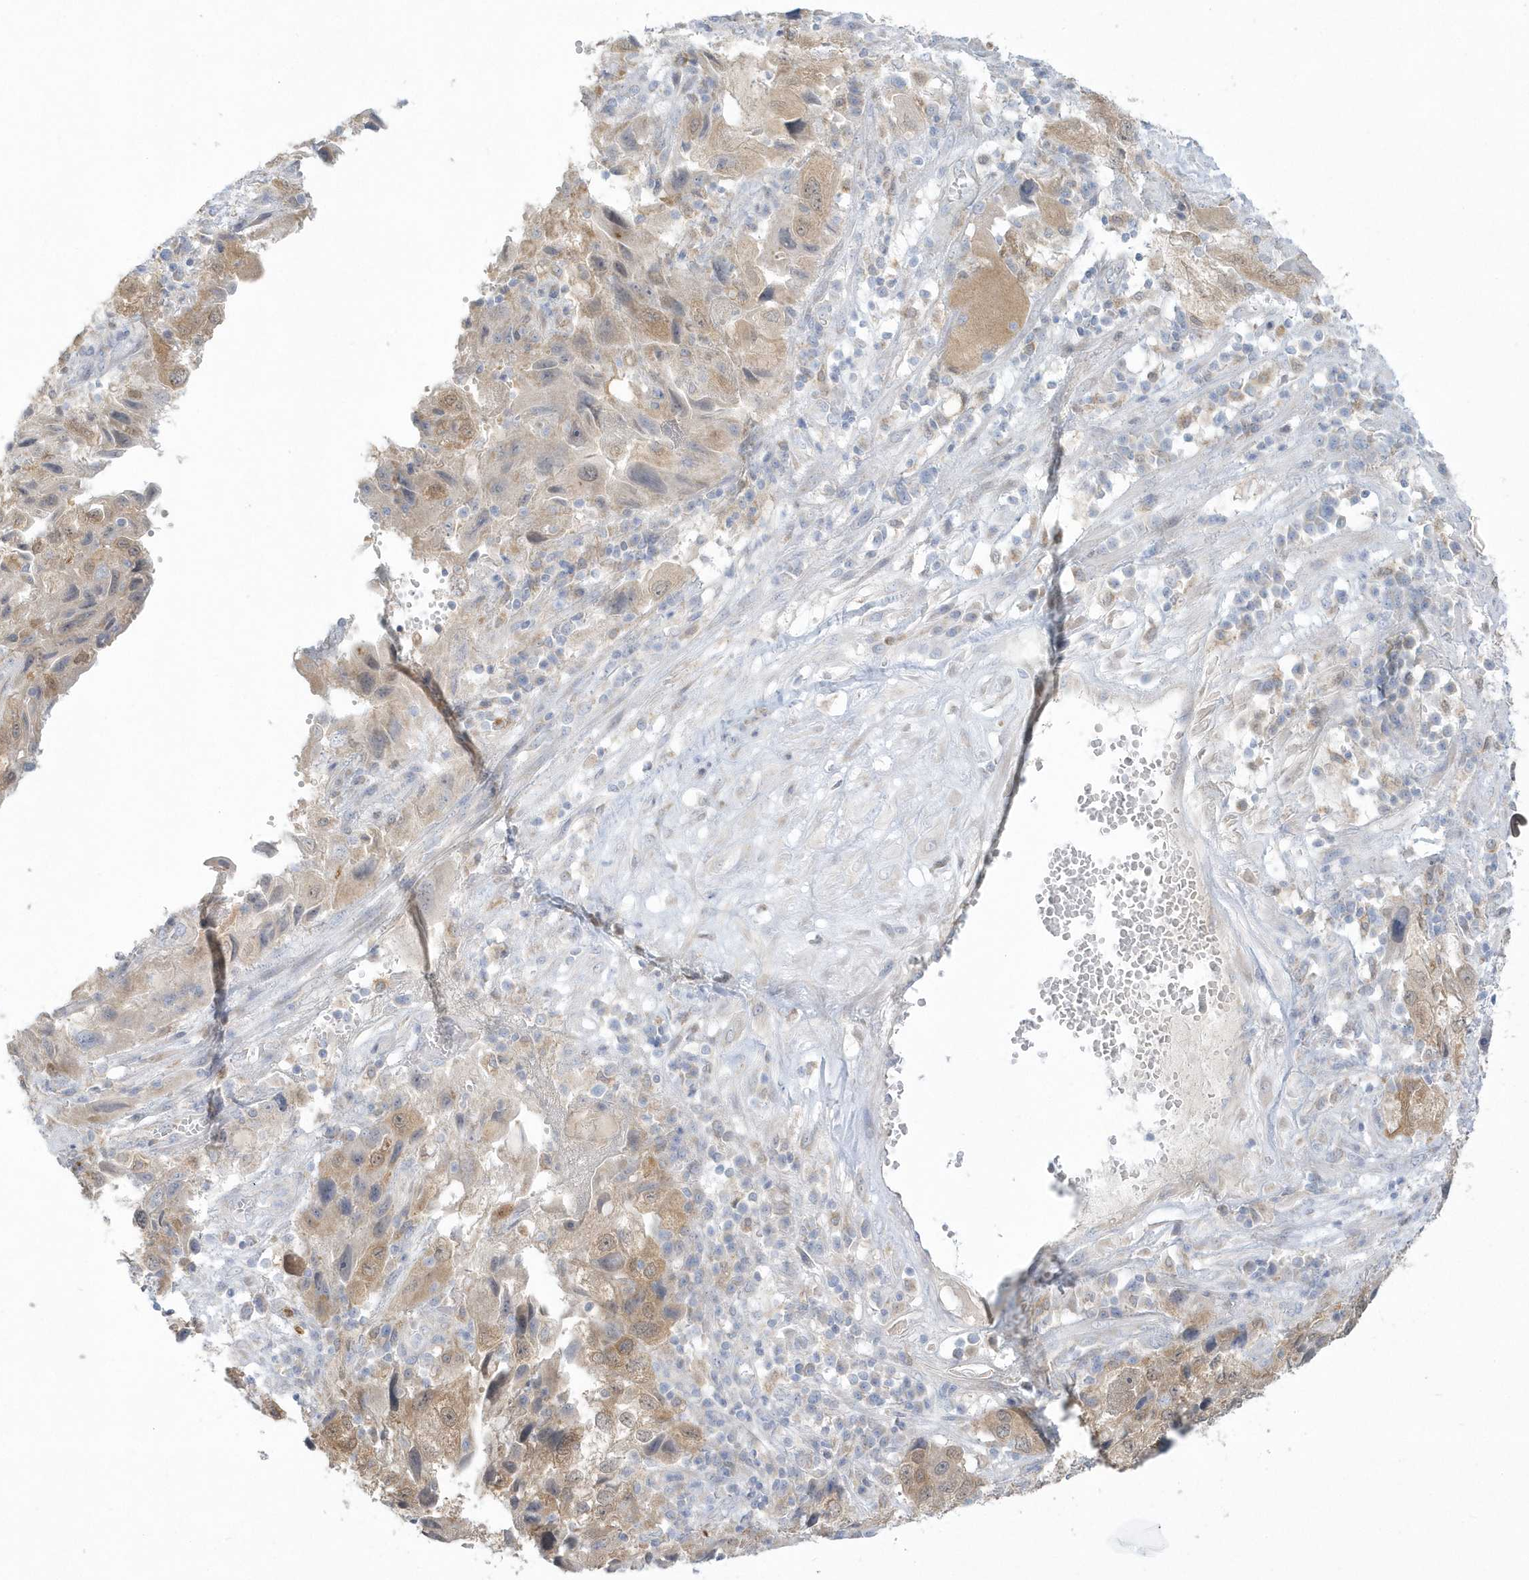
{"staining": {"intensity": "weak", "quantity": "25%-75%", "location": "cytoplasmic/membranous"}, "tissue": "endometrial cancer", "cell_type": "Tumor cells", "image_type": "cancer", "snomed": [{"axis": "morphology", "description": "Adenocarcinoma, NOS"}, {"axis": "topography", "description": "Endometrium"}], "caption": "A brown stain labels weak cytoplasmic/membranous positivity of a protein in endometrial cancer tumor cells. Using DAB (brown) and hematoxylin (blue) stains, captured at high magnification using brightfield microscopy.", "gene": "PCBD1", "patient": {"sex": "female", "age": 49}}